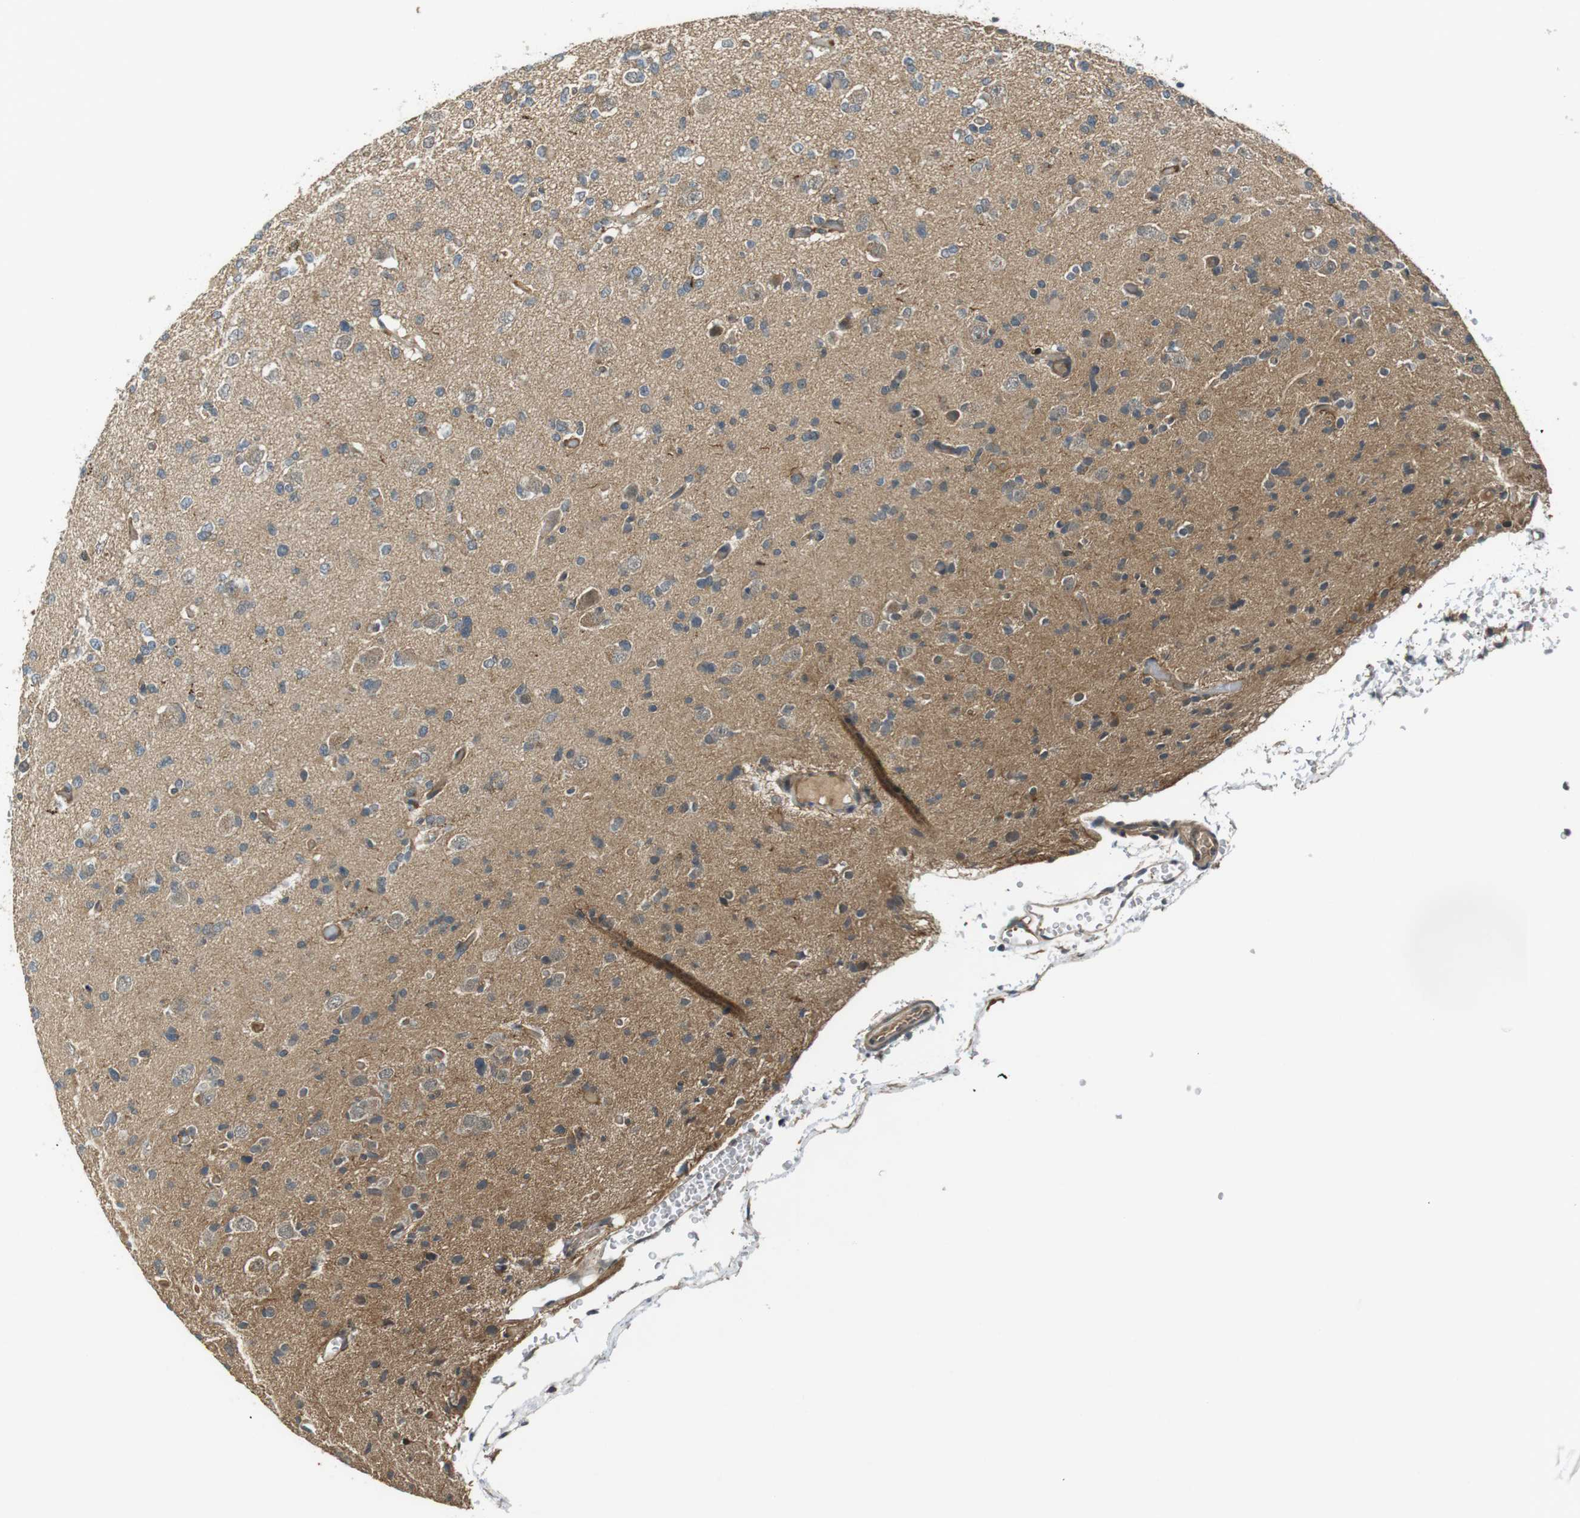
{"staining": {"intensity": "weak", "quantity": "25%-75%", "location": "cytoplasmic/membranous"}, "tissue": "glioma", "cell_type": "Tumor cells", "image_type": "cancer", "snomed": [{"axis": "morphology", "description": "Glioma, malignant, Low grade"}, {"axis": "topography", "description": "Brain"}], "caption": "Immunohistochemistry (DAB (3,3'-diaminobenzidine)) staining of glioma demonstrates weak cytoplasmic/membranous protein expression in about 25%-75% of tumor cells.", "gene": "IFFO2", "patient": {"sex": "female", "age": 22}}